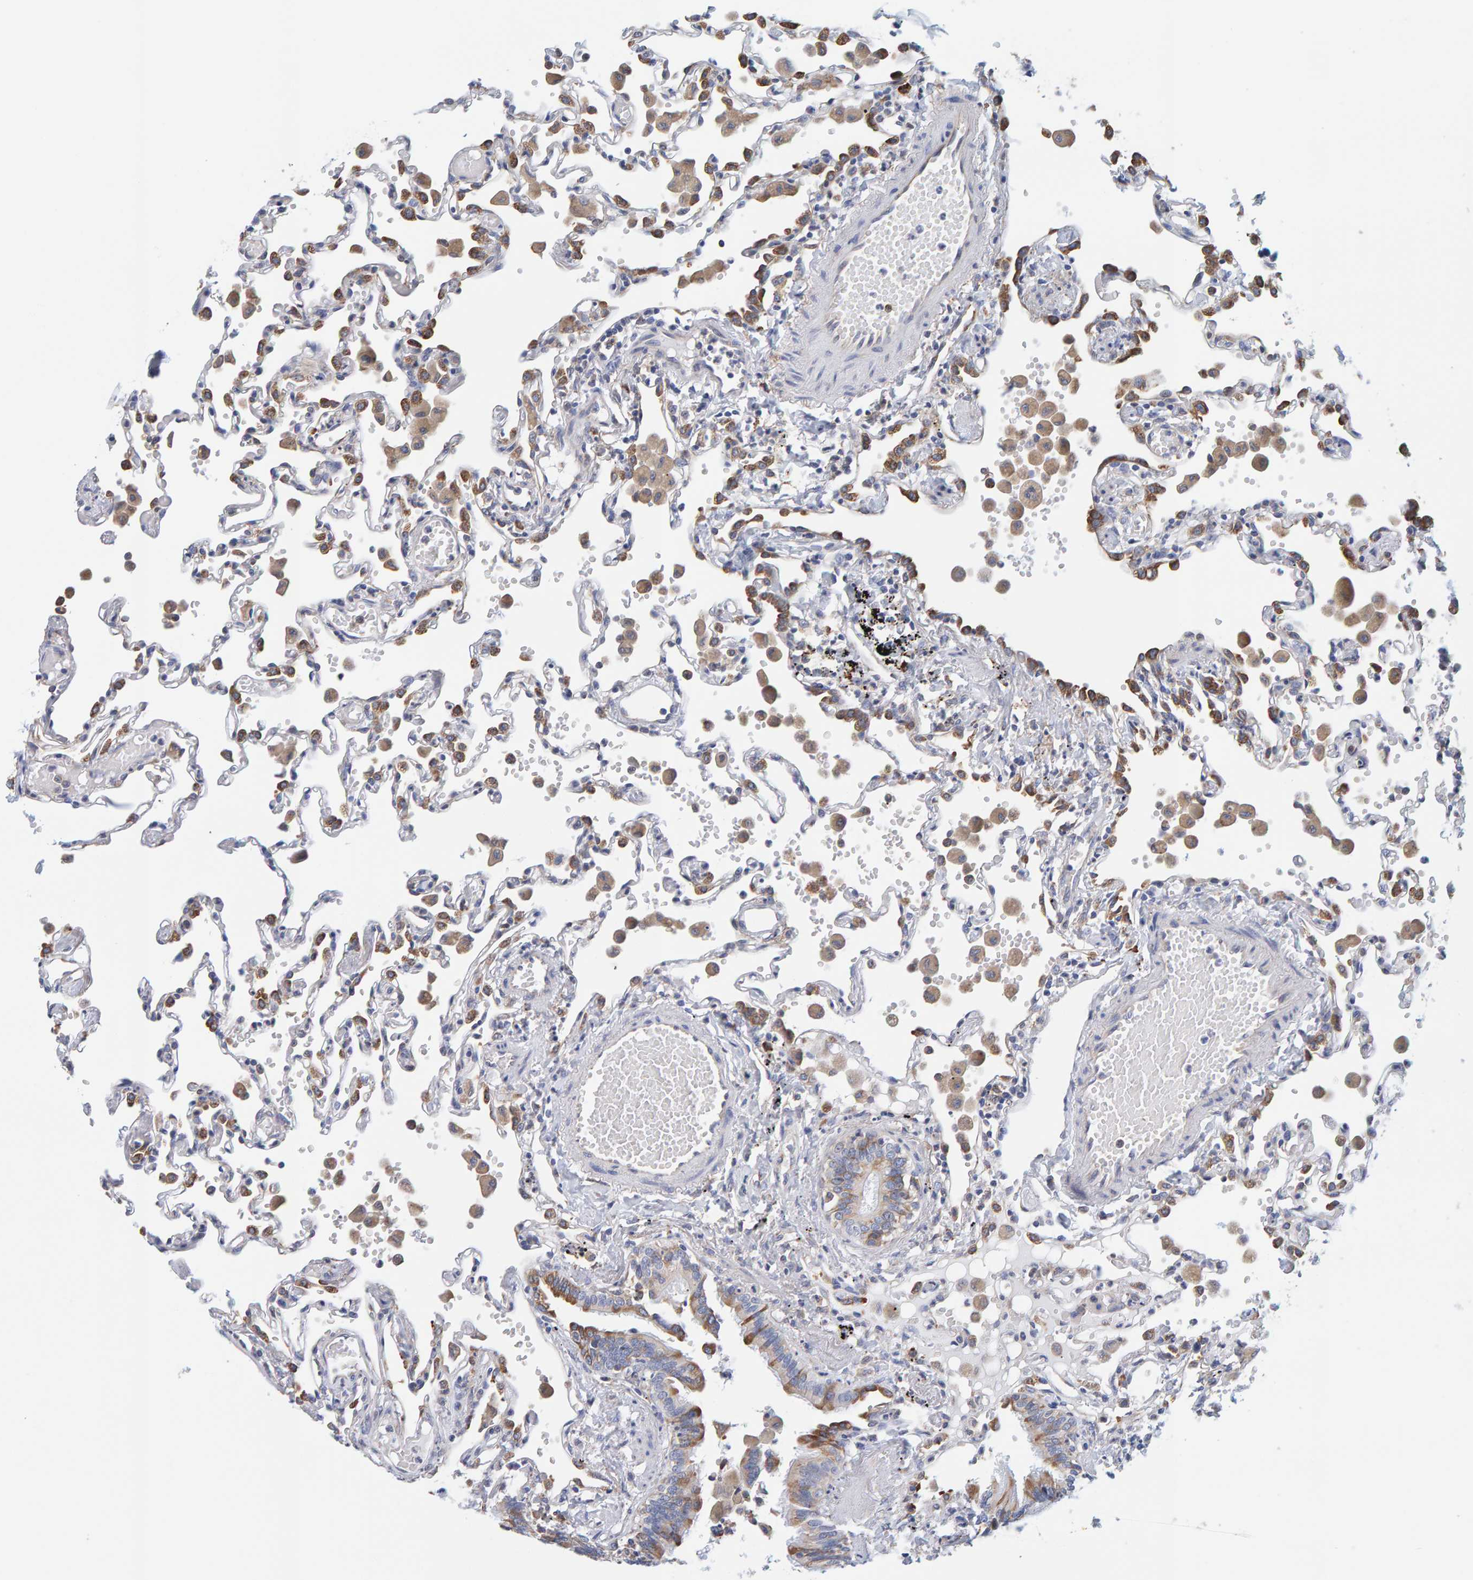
{"staining": {"intensity": "moderate", "quantity": "<25%", "location": "cytoplasmic/membranous"}, "tissue": "lung", "cell_type": "Alveolar cells", "image_type": "normal", "snomed": [{"axis": "morphology", "description": "Normal tissue, NOS"}, {"axis": "topography", "description": "Bronchus"}, {"axis": "topography", "description": "Lung"}], "caption": "Normal lung was stained to show a protein in brown. There is low levels of moderate cytoplasmic/membranous expression in approximately <25% of alveolar cells.", "gene": "SGPL1", "patient": {"sex": "female", "age": 49}}